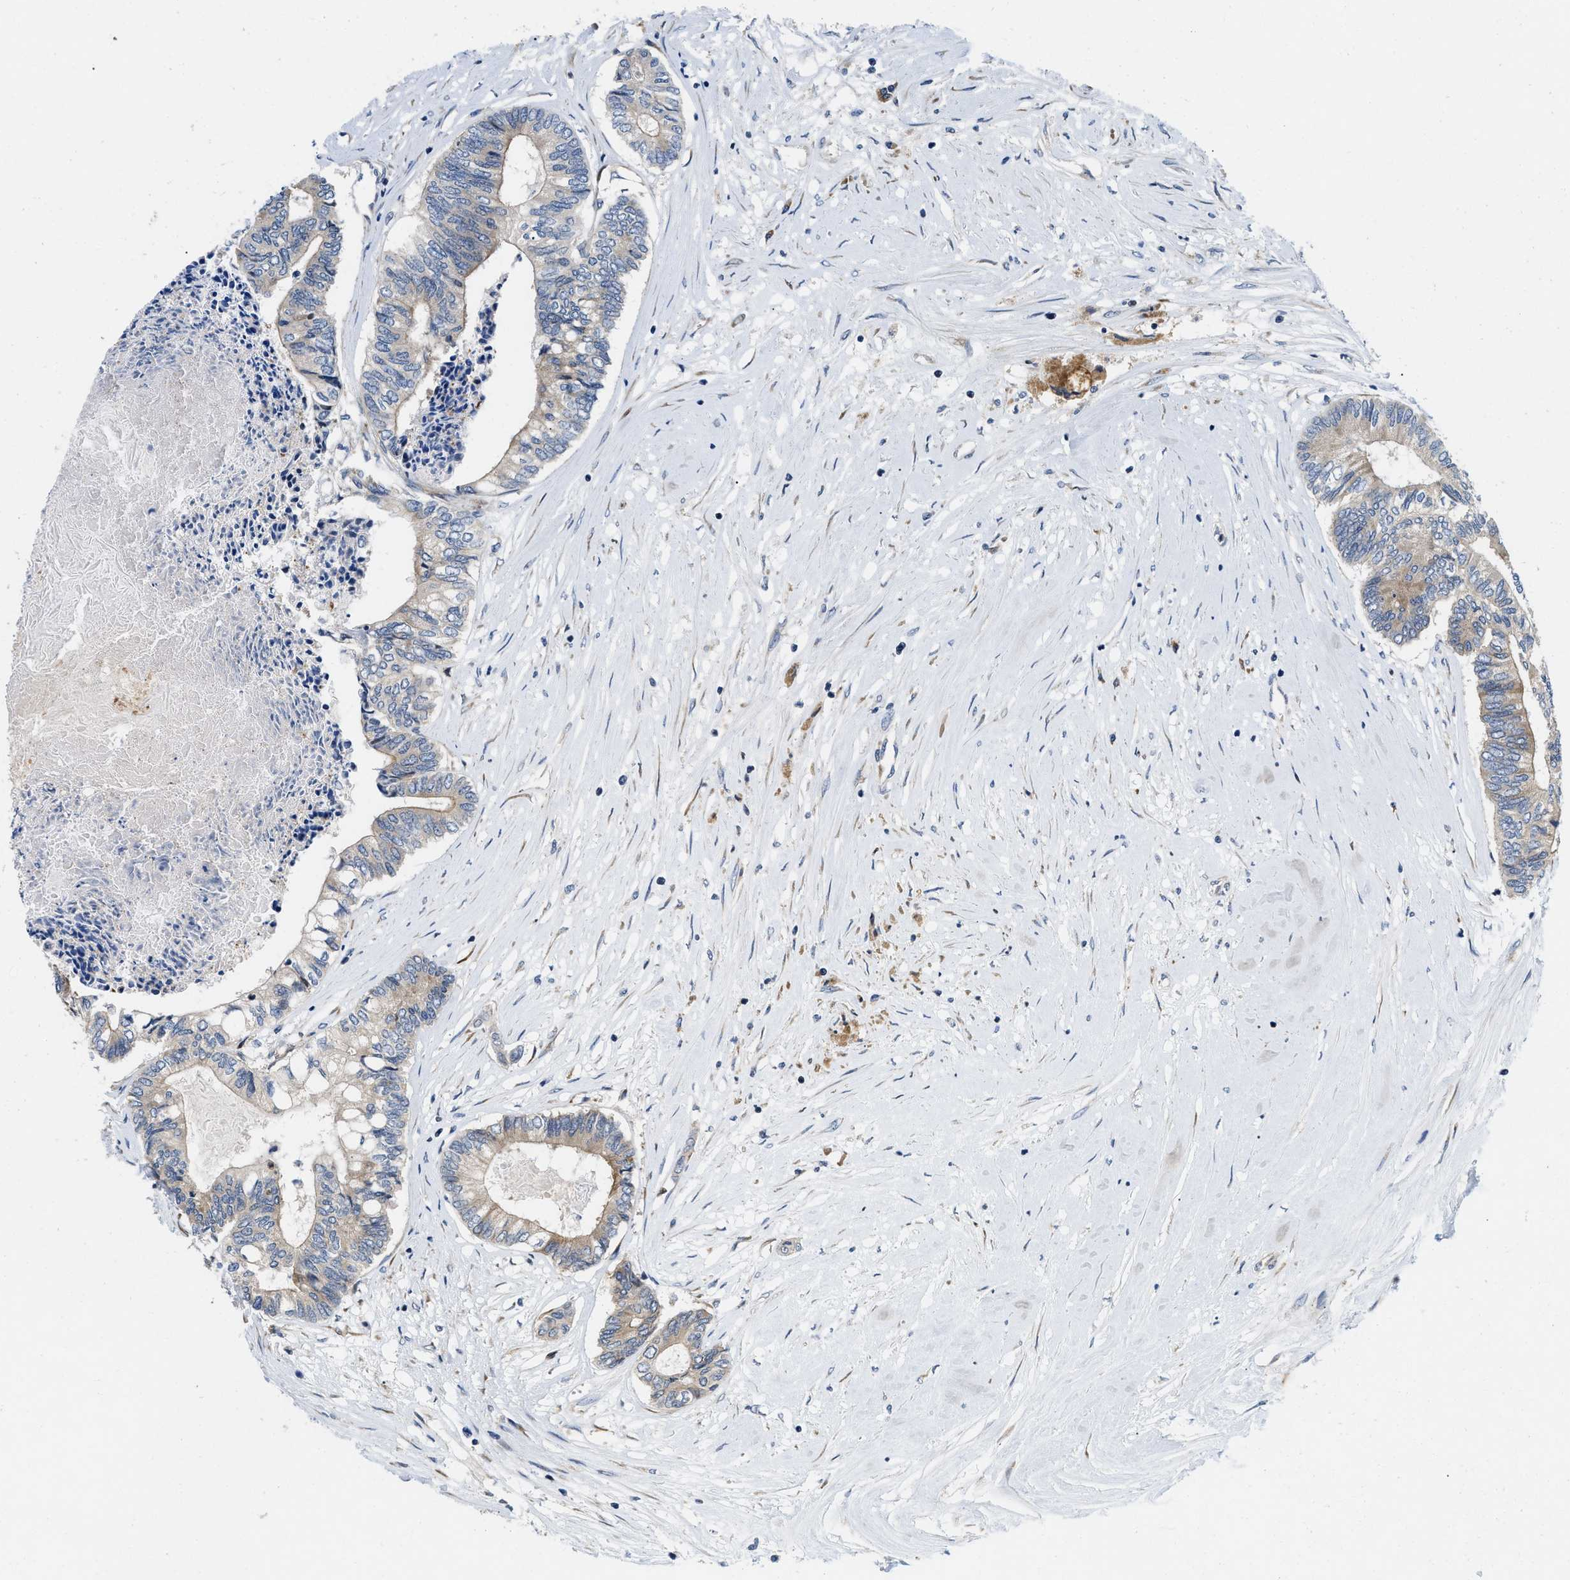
{"staining": {"intensity": "weak", "quantity": "25%-75%", "location": "cytoplasmic/membranous"}, "tissue": "colorectal cancer", "cell_type": "Tumor cells", "image_type": "cancer", "snomed": [{"axis": "morphology", "description": "Adenocarcinoma, NOS"}, {"axis": "topography", "description": "Rectum"}], "caption": "High-magnification brightfield microscopy of colorectal cancer stained with DAB (3,3'-diaminobenzidine) (brown) and counterstained with hematoxylin (blue). tumor cells exhibit weak cytoplasmic/membranous staining is seen in about25%-75% of cells.", "gene": "IKBKE", "patient": {"sex": "male", "age": 63}}